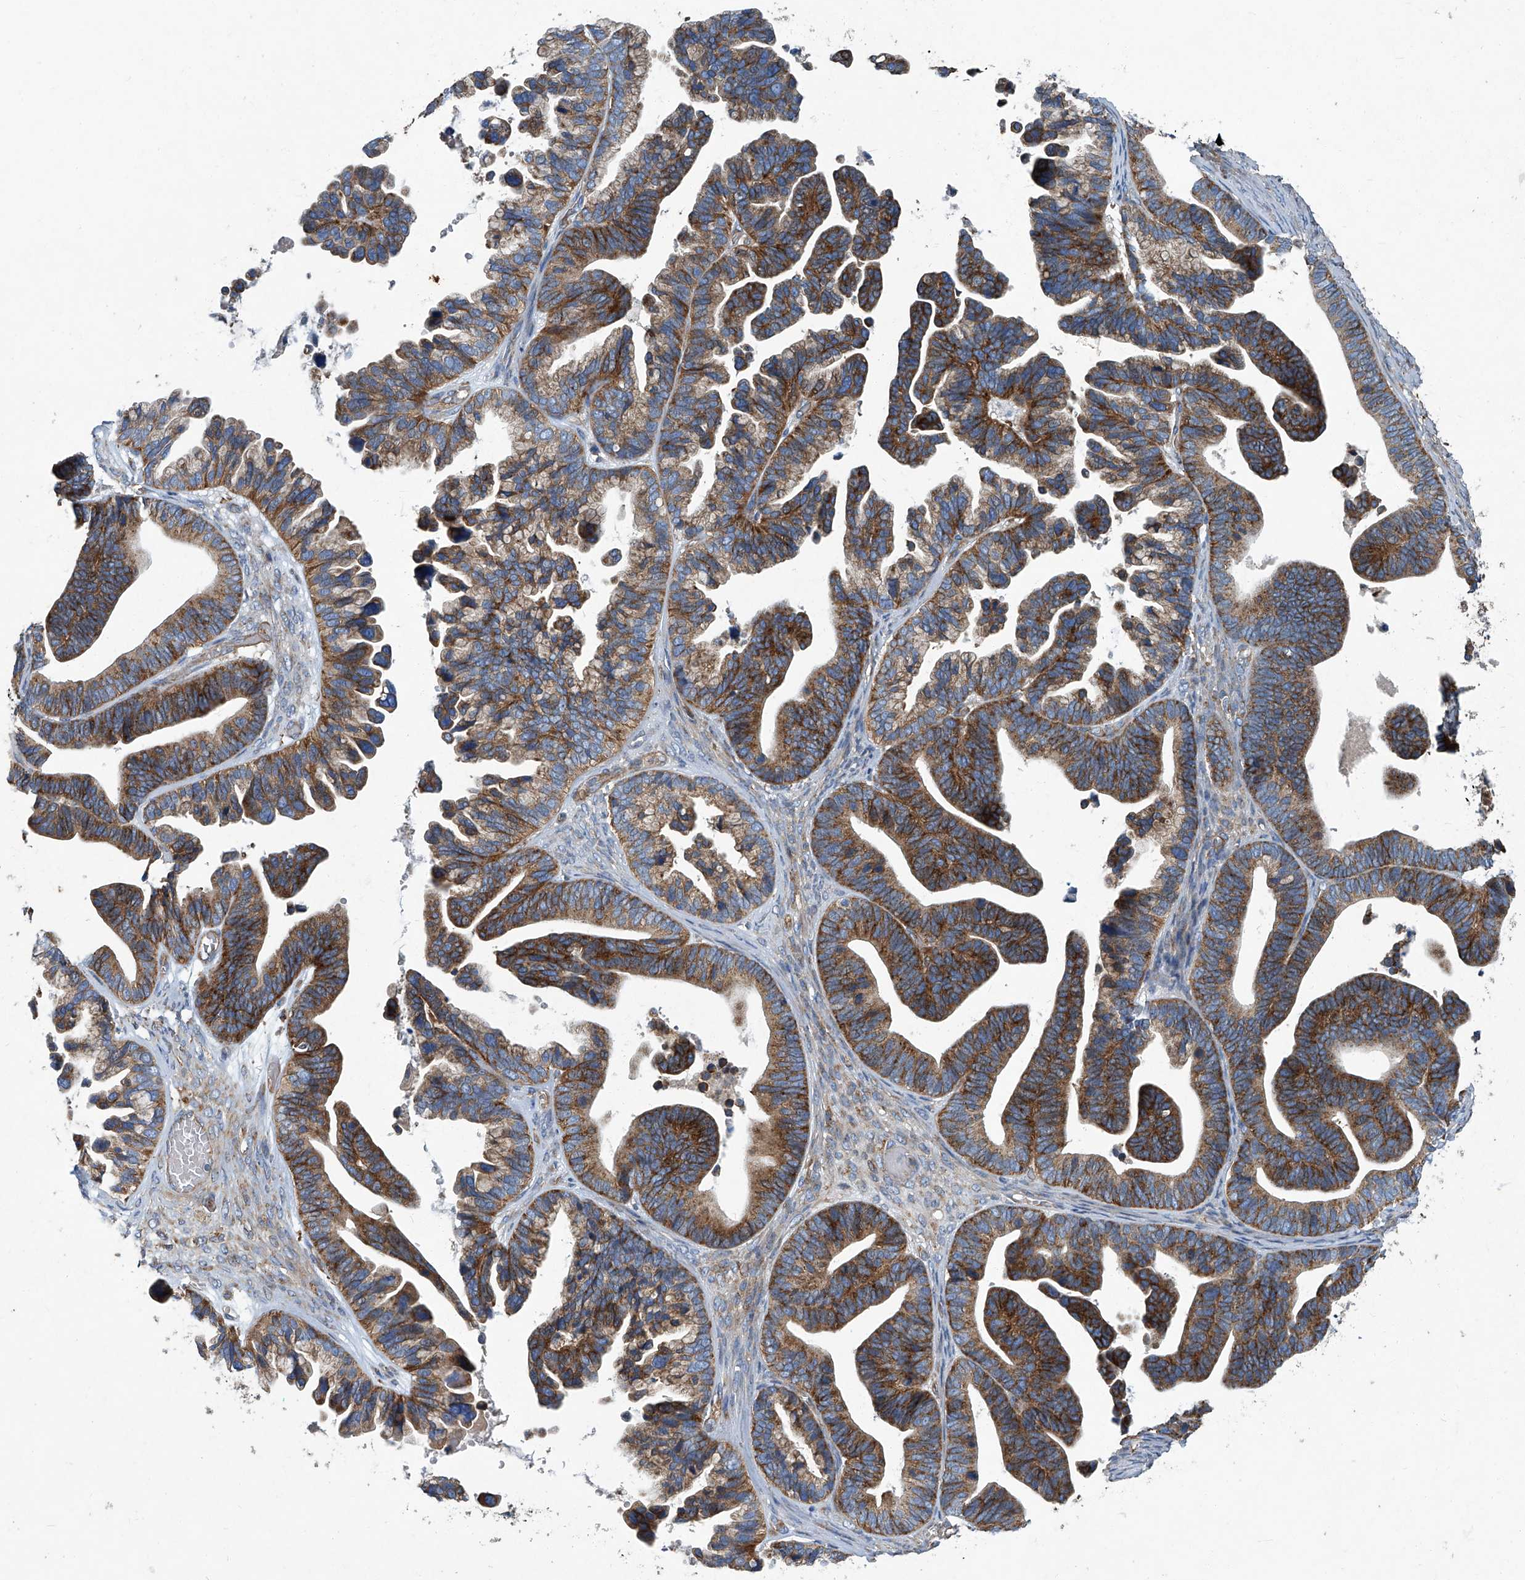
{"staining": {"intensity": "strong", "quantity": ">75%", "location": "cytoplasmic/membranous"}, "tissue": "ovarian cancer", "cell_type": "Tumor cells", "image_type": "cancer", "snomed": [{"axis": "morphology", "description": "Cystadenocarcinoma, serous, NOS"}, {"axis": "topography", "description": "Ovary"}], "caption": "High-magnification brightfield microscopy of ovarian serous cystadenocarcinoma stained with DAB (brown) and counterstained with hematoxylin (blue). tumor cells exhibit strong cytoplasmic/membranous expression is identified in approximately>75% of cells.", "gene": "PIGH", "patient": {"sex": "female", "age": 56}}